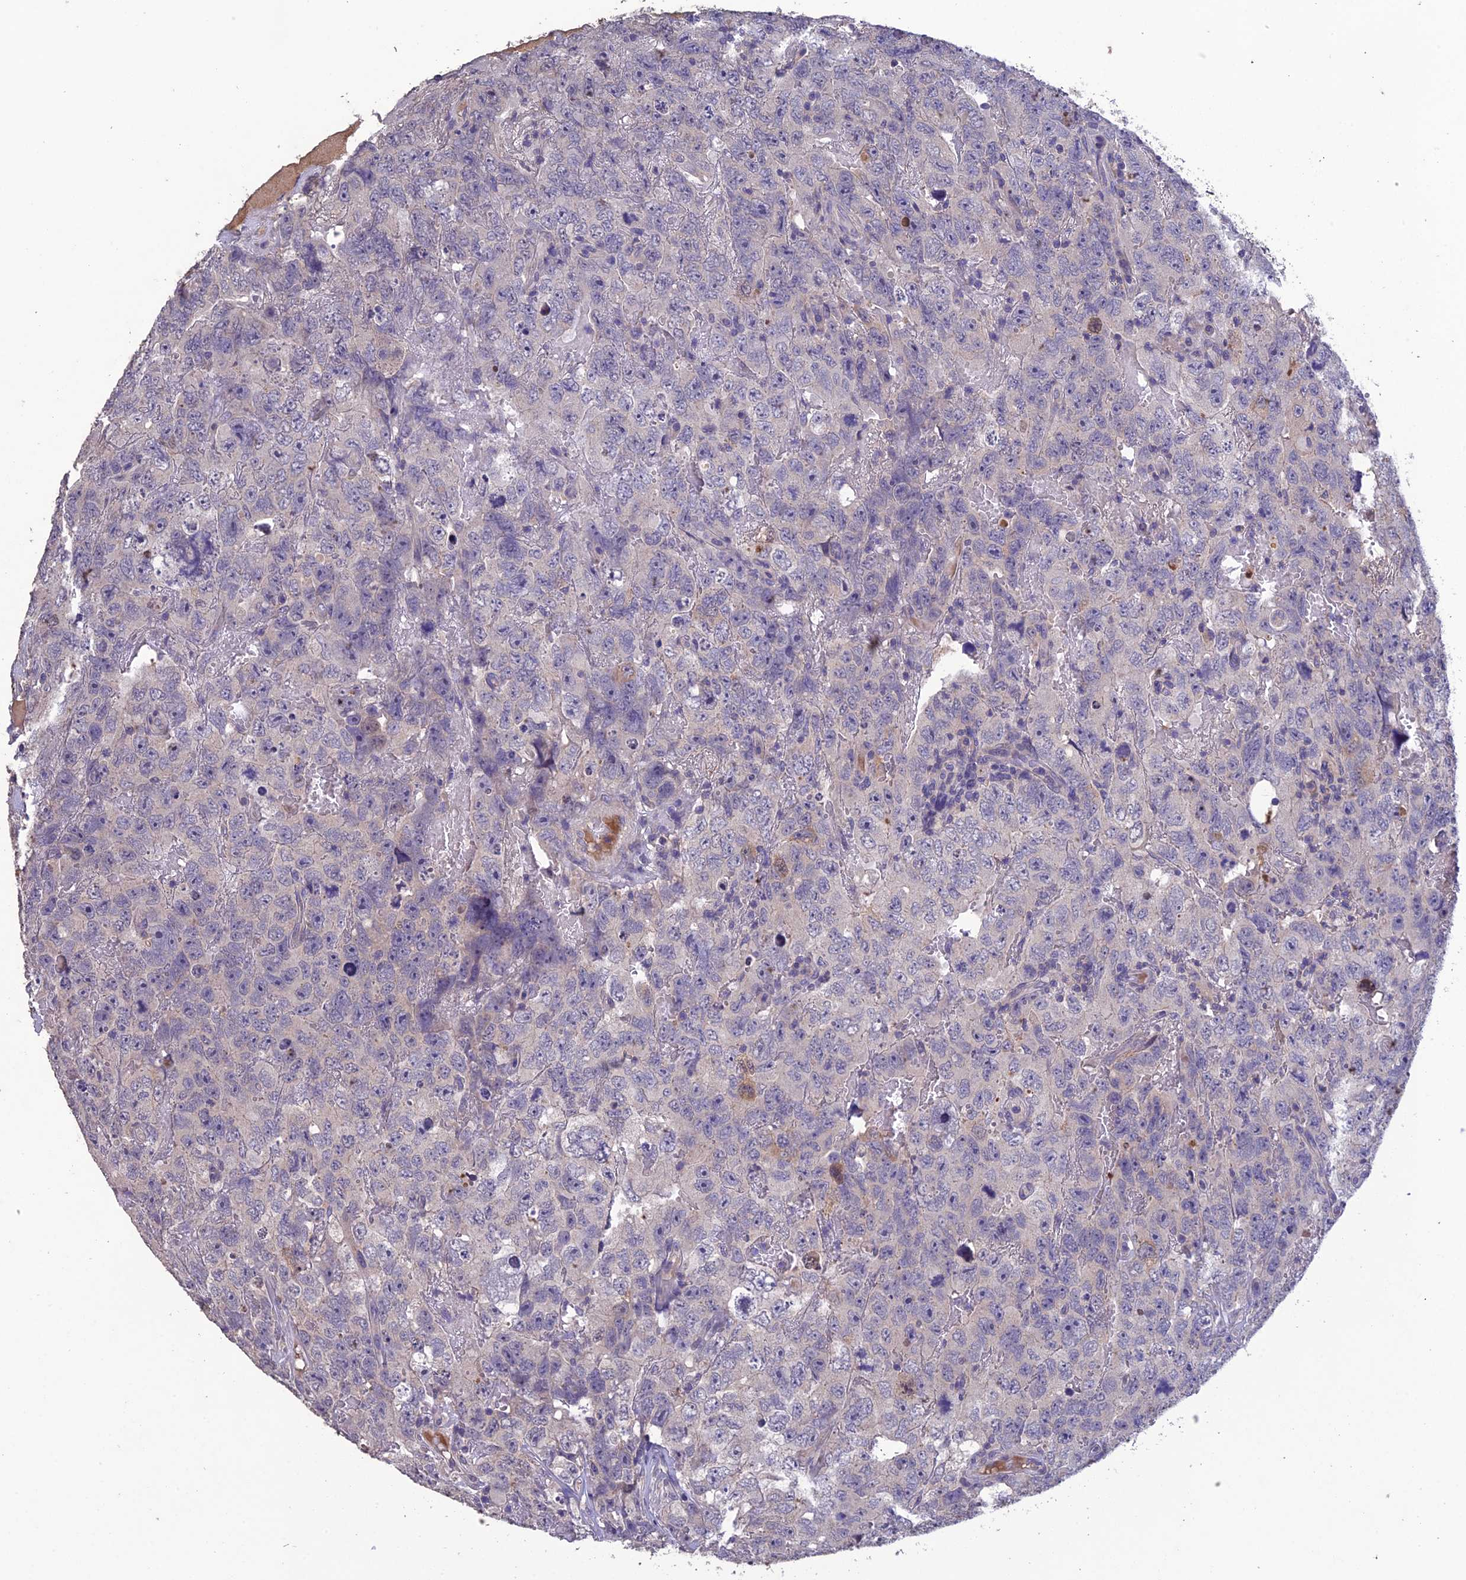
{"staining": {"intensity": "negative", "quantity": "none", "location": "none"}, "tissue": "testis cancer", "cell_type": "Tumor cells", "image_type": "cancer", "snomed": [{"axis": "morphology", "description": "Carcinoma, Embryonal, NOS"}, {"axis": "topography", "description": "Testis"}], "caption": "Testis cancer was stained to show a protein in brown. There is no significant positivity in tumor cells.", "gene": "SLC39A13", "patient": {"sex": "male", "age": 45}}